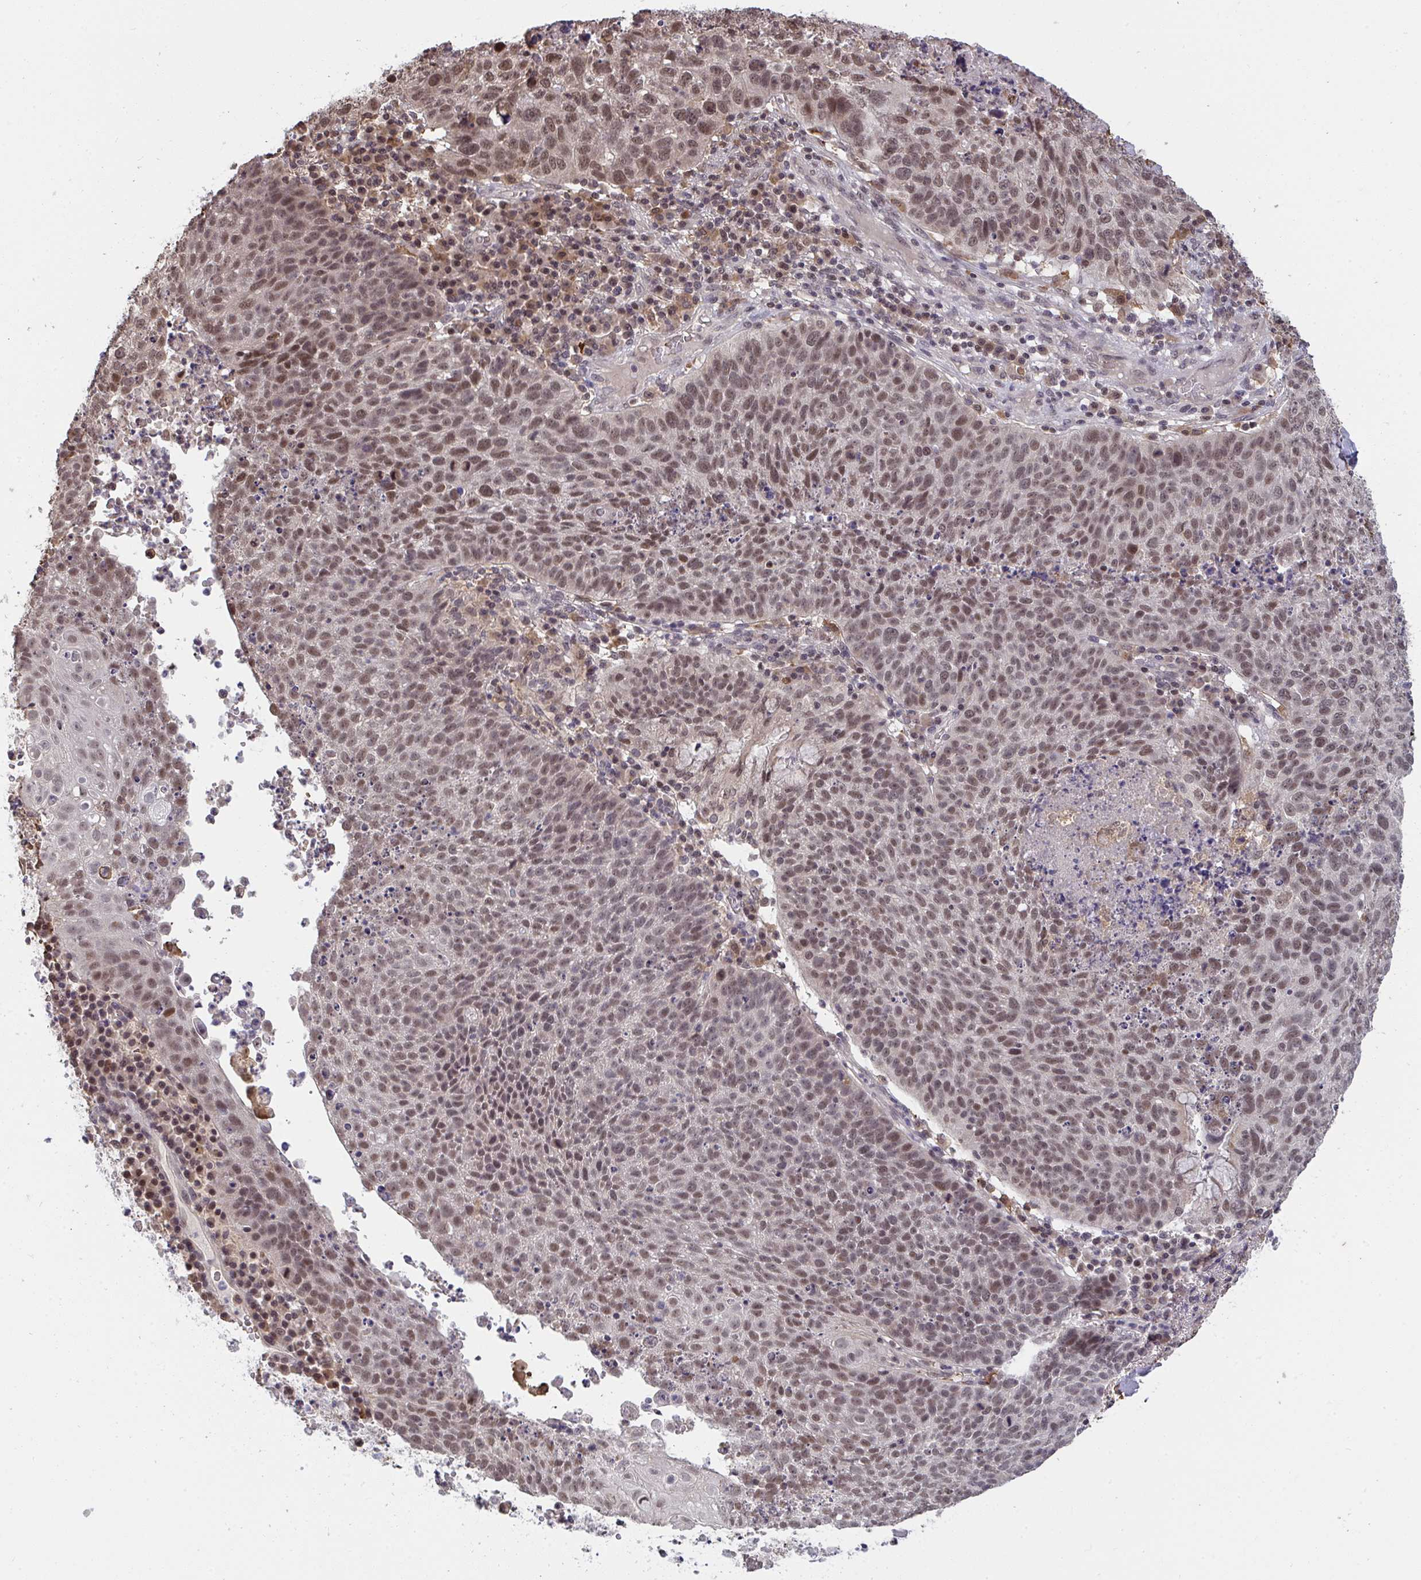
{"staining": {"intensity": "moderate", "quantity": ">75%", "location": "nuclear"}, "tissue": "lung cancer", "cell_type": "Tumor cells", "image_type": "cancer", "snomed": [{"axis": "morphology", "description": "Squamous cell carcinoma, NOS"}, {"axis": "topography", "description": "Lung"}], "caption": "Immunohistochemistry (IHC) staining of squamous cell carcinoma (lung), which reveals medium levels of moderate nuclear expression in about >75% of tumor cells indicating moderate nuclear protein staining. The staining was performed using DAB (brown) for protein detection and nuclei were counterstained in hematoxylin (blue).", "gene": "SAP30", "patient": {"sex": "male", "age": 63}}